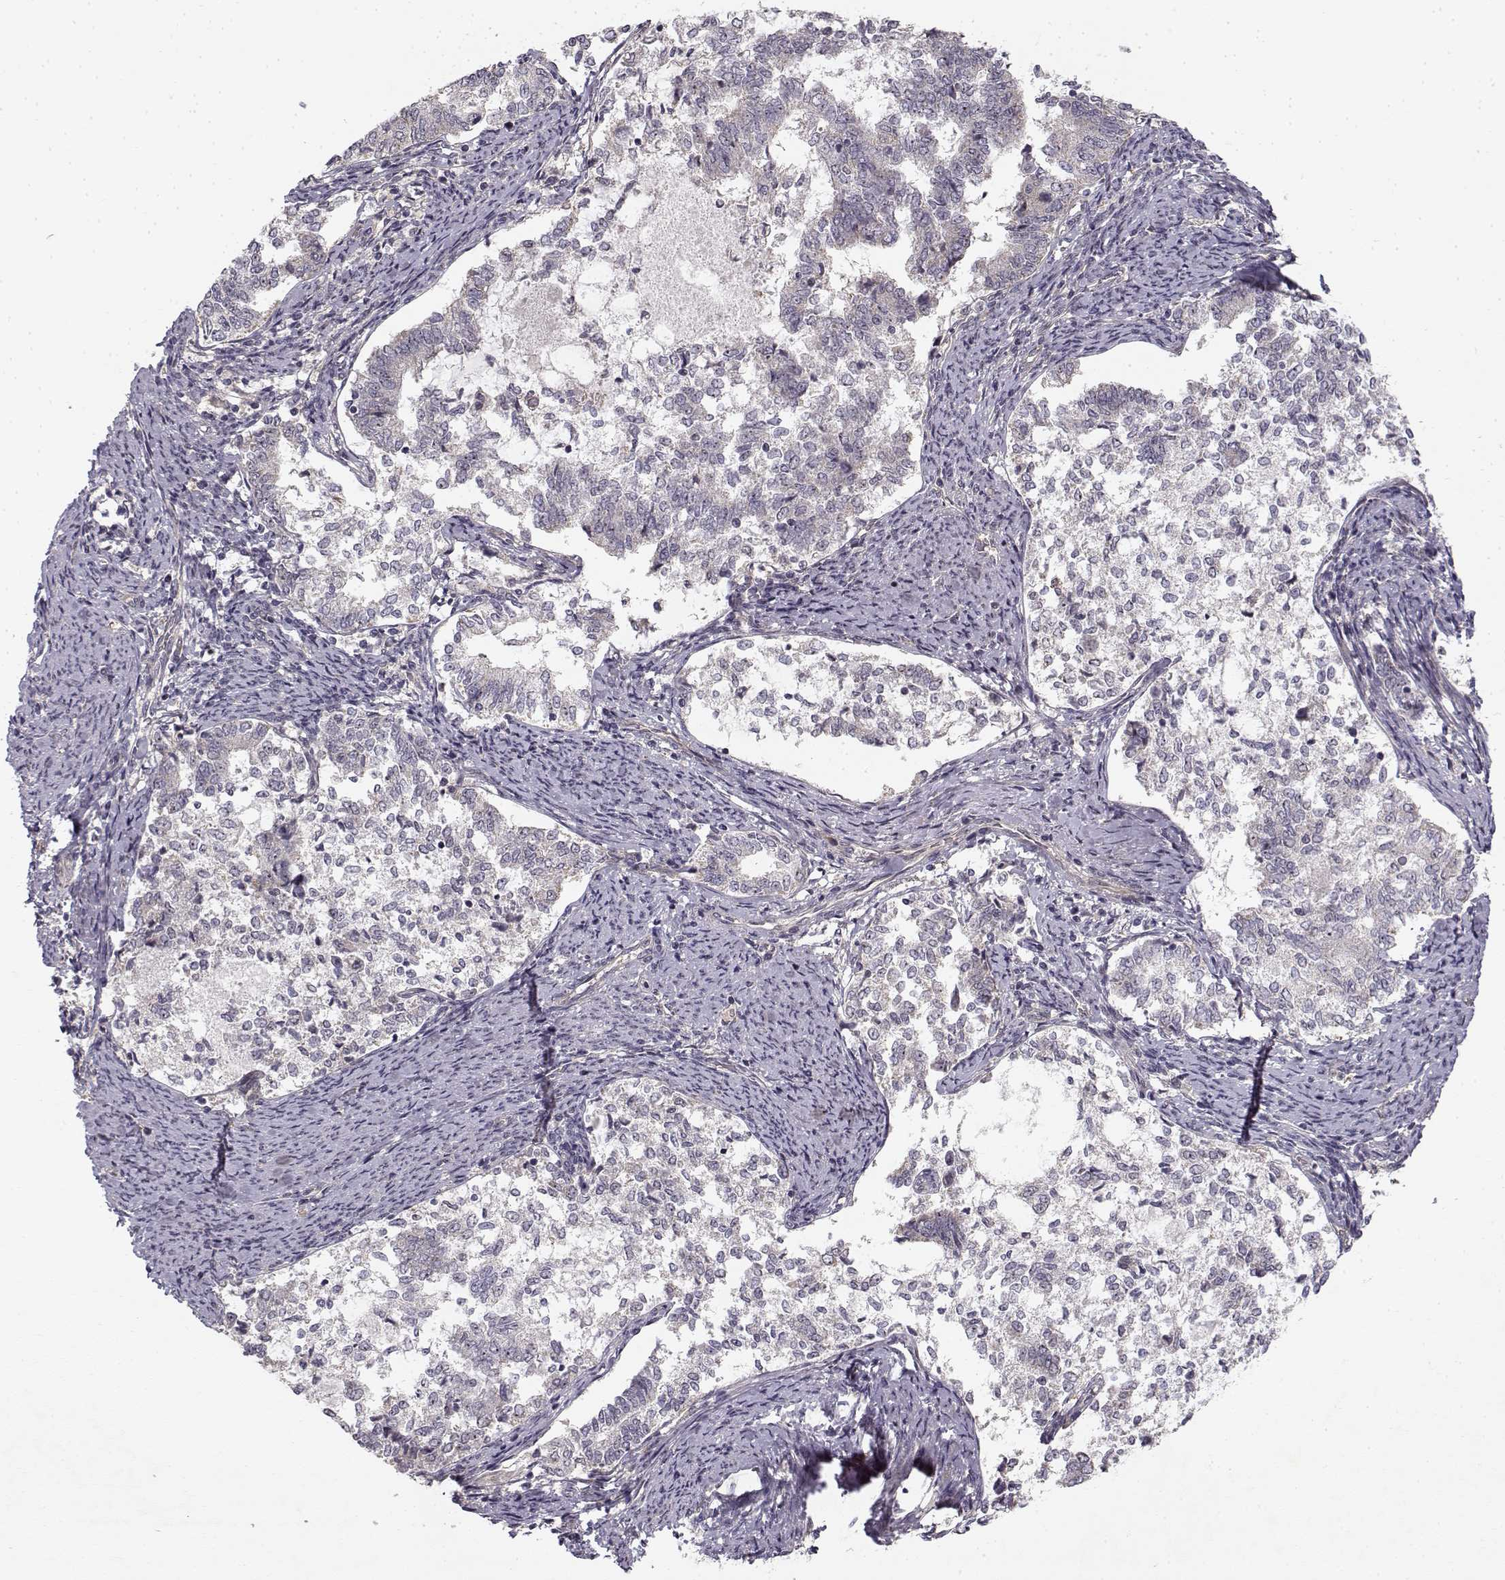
{"staining": {"intensity": "negative", "quantity": "none", "location": "none"}, "tissue": "endometrial cancer", "cell_type": "Tumor cells", "image_type": "cancer", "snomed": [{"axis": "morphology", "description": "Adenocarcinoma, NOS"}, {"axis": "topography", "description": "Endometrium"}], "caption": "Tumor cells are negative for protein expression in human endometrial cancer (adenocarcinoma).", "gene": "MED12L", "patient": {"sex": "female", "age": 65}}